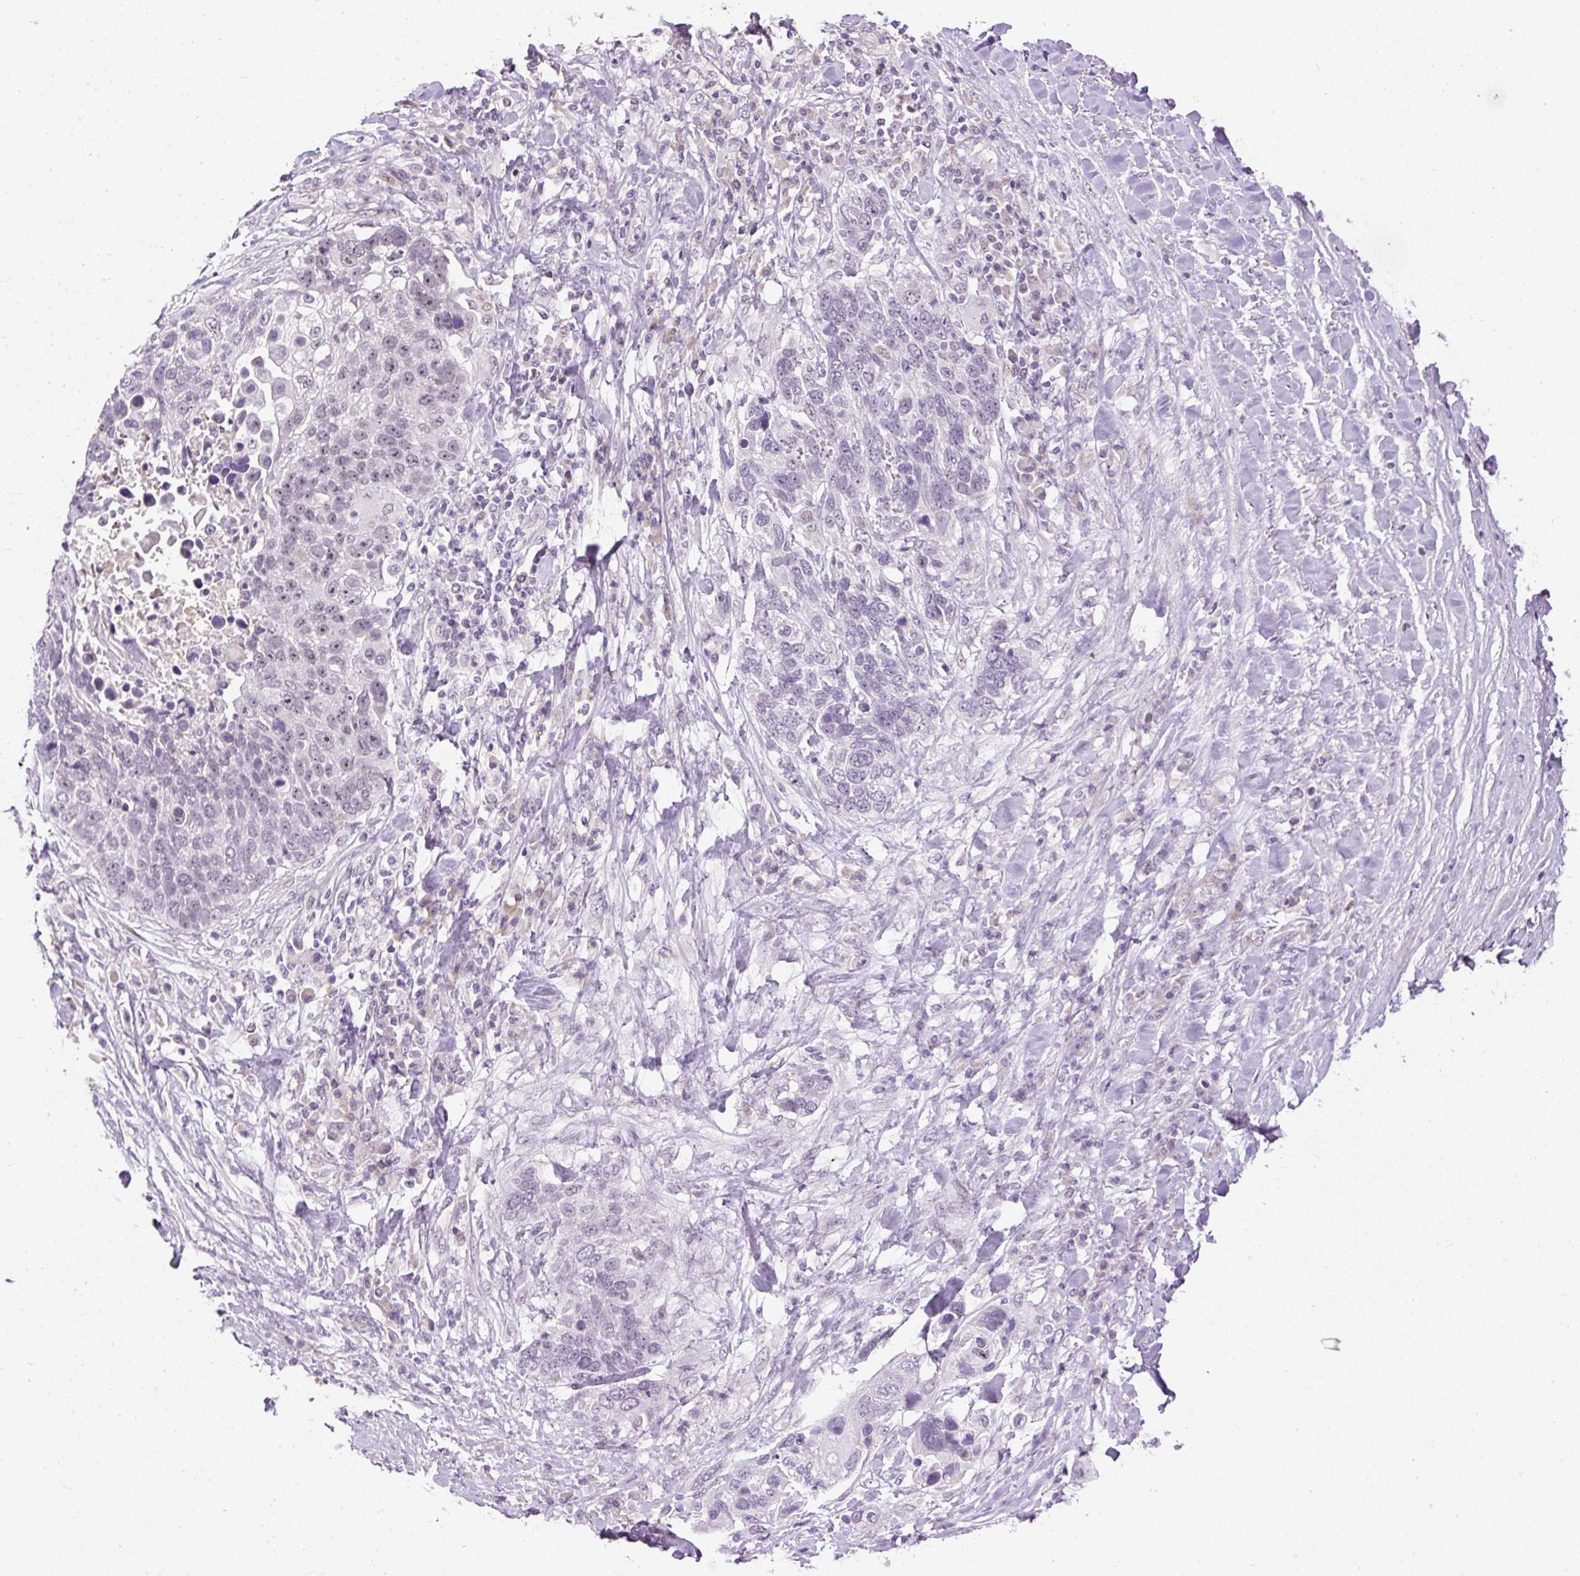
{"staining": {"intensity": "negative", "quantity": "none", "location": "none"}, "tissue": "lung cancer", "cell_type": "Tumor cells", "image_type": "cancer", "snomed": [{"axis": "morphology", "description": "Squamous cell carcinoma, NOS"}, {"axis": "topography", "description": "Lung"}], "caption": "Lung cancer (squamous cell carcinoma) was stained to show a protein in brown. There is no significant staining in tumor cells.", "gene": "ARHGEF18", "patient": {"sex": "male", "age": 66}}